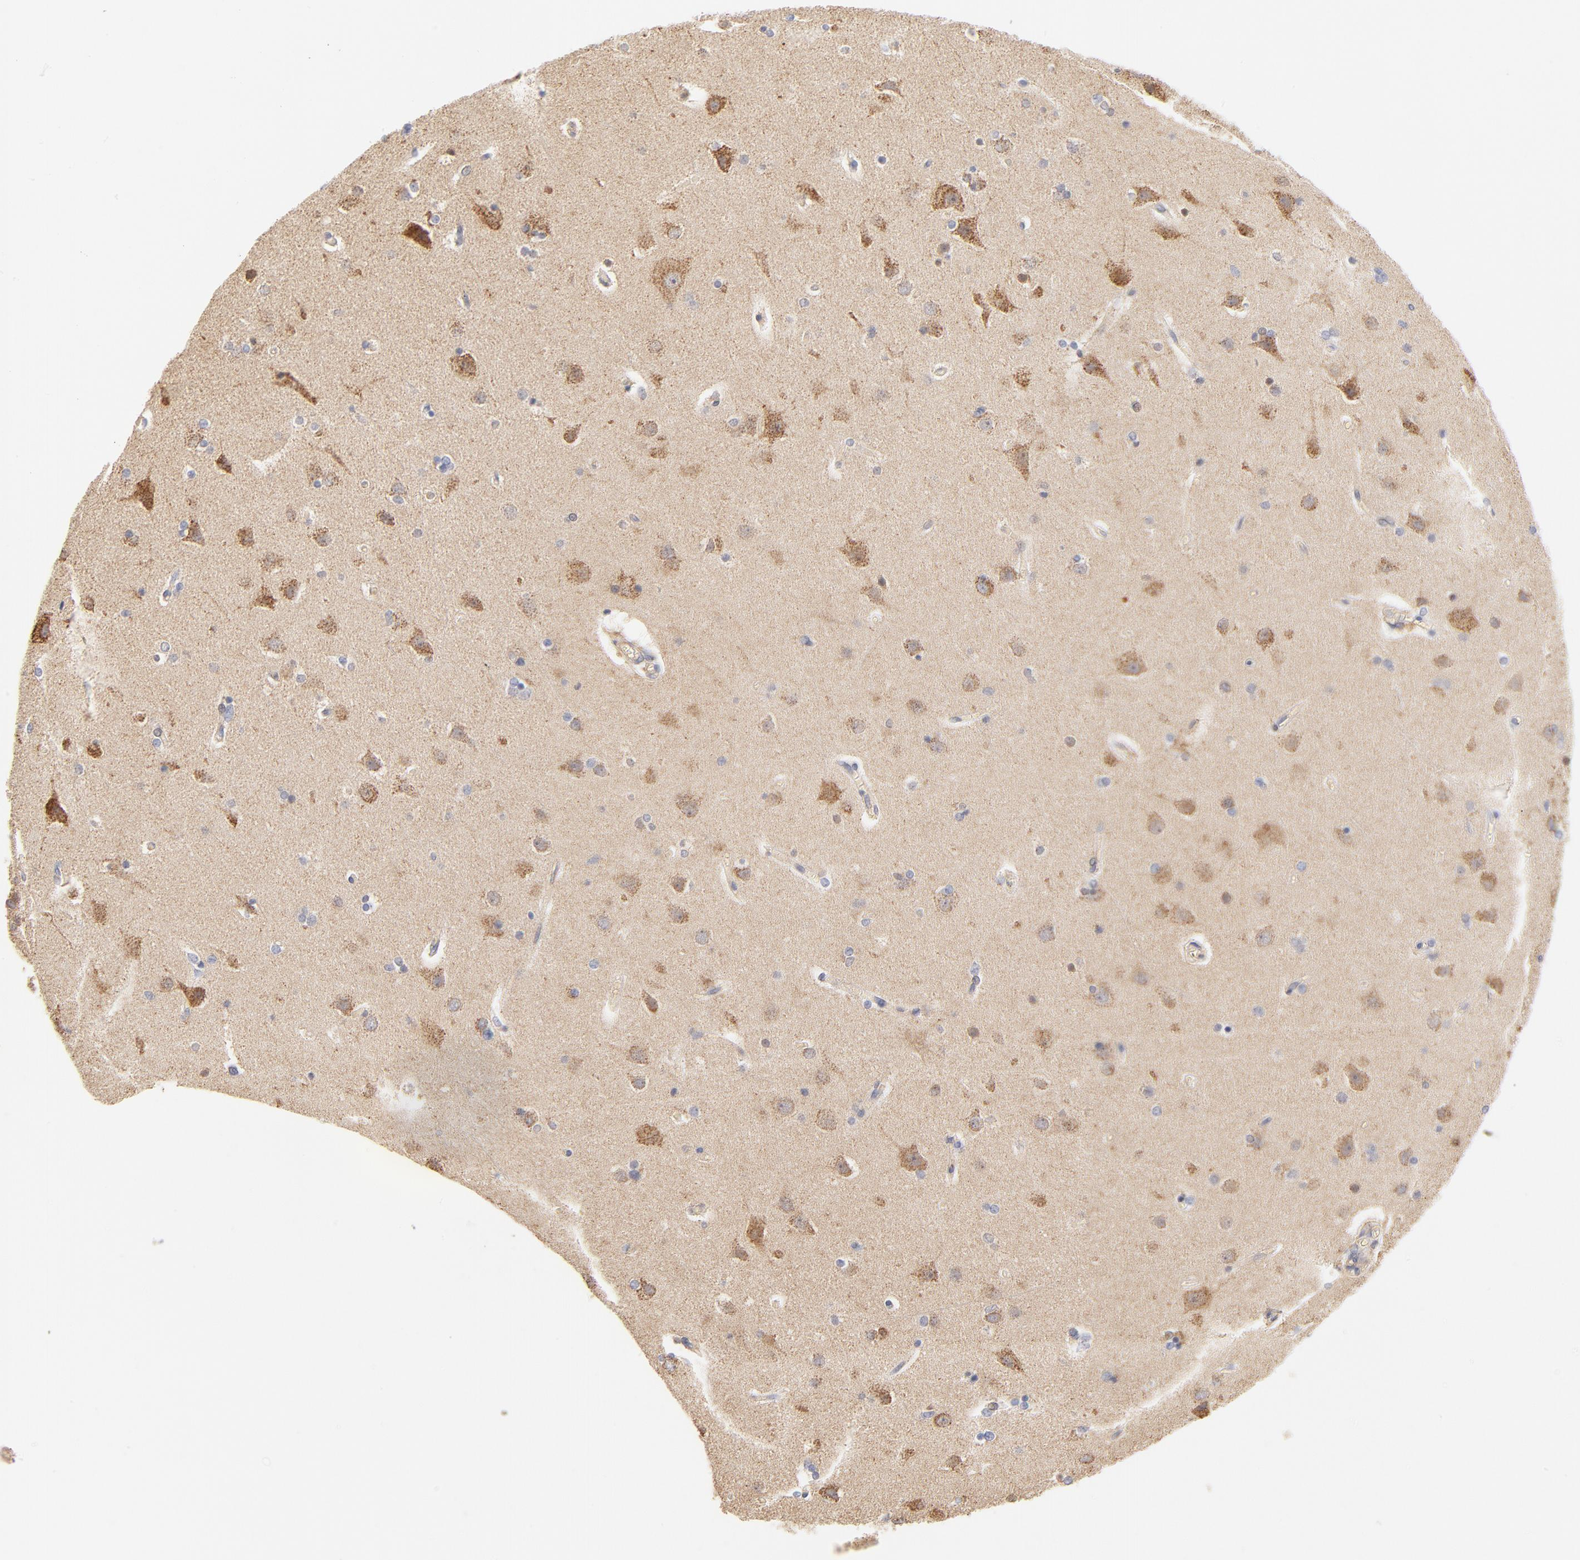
{"staining": {"intensity": "negative", "quantity": "none", "location": "none"}, "tissue": "cerebral cortex", "cell_type": "Endothelial cells", "image_type": "normal", "snomed": [{"axis": "morphology", "description": "Normal tissue, NOS"}, {"axis": "topography", "description": "Cerebral cortex"}], "caption": "Immunohistochemistry (IHC) of benign human cerebral cortex reveals no positivity in endothelial cells.", "gene": "MTERF2", "patient": {"sex": "female", "age": 54}}